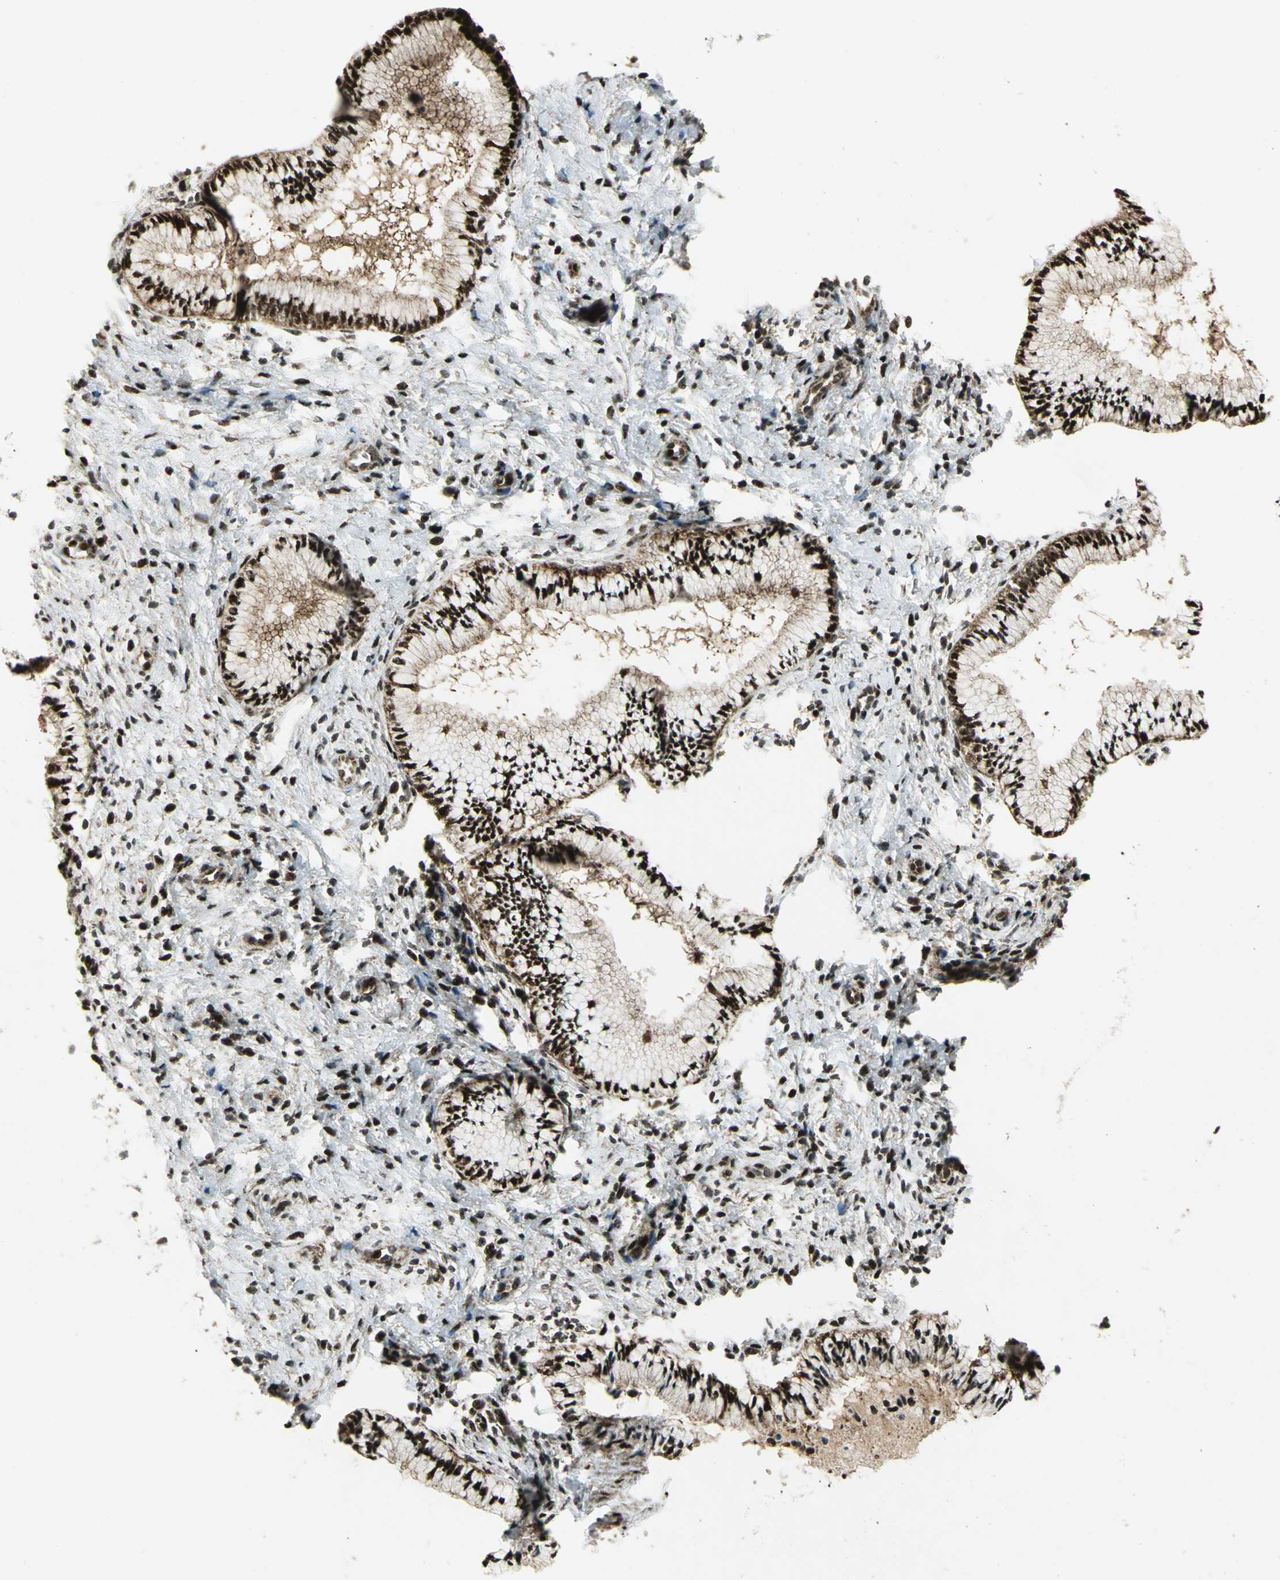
{"staining": {"intensity": "strong", "quantity": ">75%", "location": "cytoplasmic/membranous,nuclear"}, "tissue": "cervix", "cell_type": "Glandular cells", "image_type": "normal", "snomed": [{"axis": "morphology", "description": "Normal tissue, NOS"}, {"axis": "topography", "description": "Cervix"}], "caption": "Approximately >75% of glandular cells in normal human cervix display strong cytoplasmic/membranous,nuclear protein staining as visualized by brown immunohistochemical staining.", "gene": "COPS5", "patient": {"sex": "female", "age": 46}}